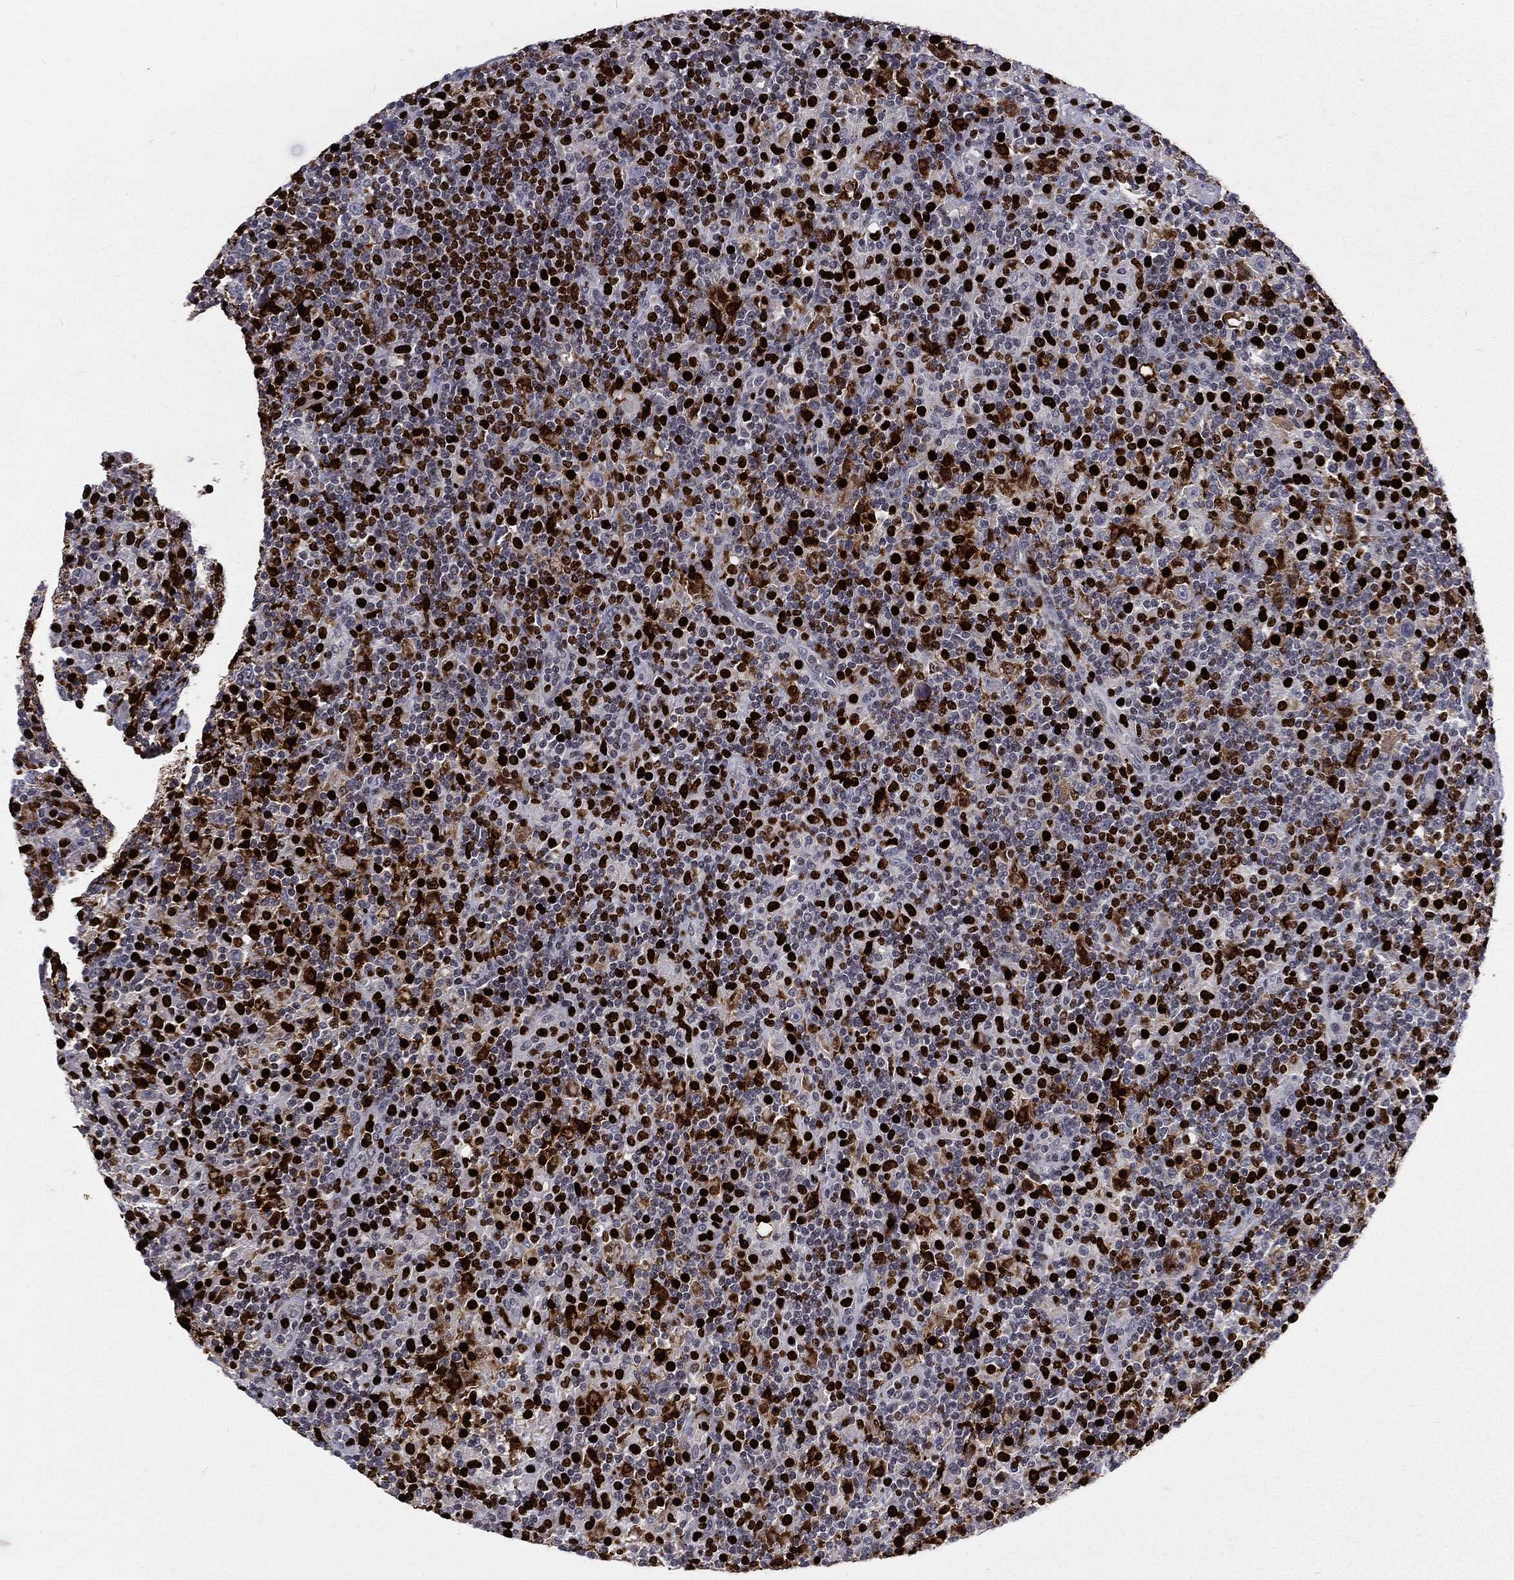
{"staining": {"intensity": "negative", "quantity": "none", "location": "none"}, "tissue": "lymphoma", "cell_type": "Tumor cells", "image_type": "cancer", "snomed": [{"axis": "morphology", "description": "Hodgkin's disease, NOS"}, {"axis": "topography", "description": "Lymph node"}], "caption": "Tumor cells are negative for protein expression in human Hodgkin's disease.", "gene": "MNDA", "patient": {"sex": "male", "age": 70}}